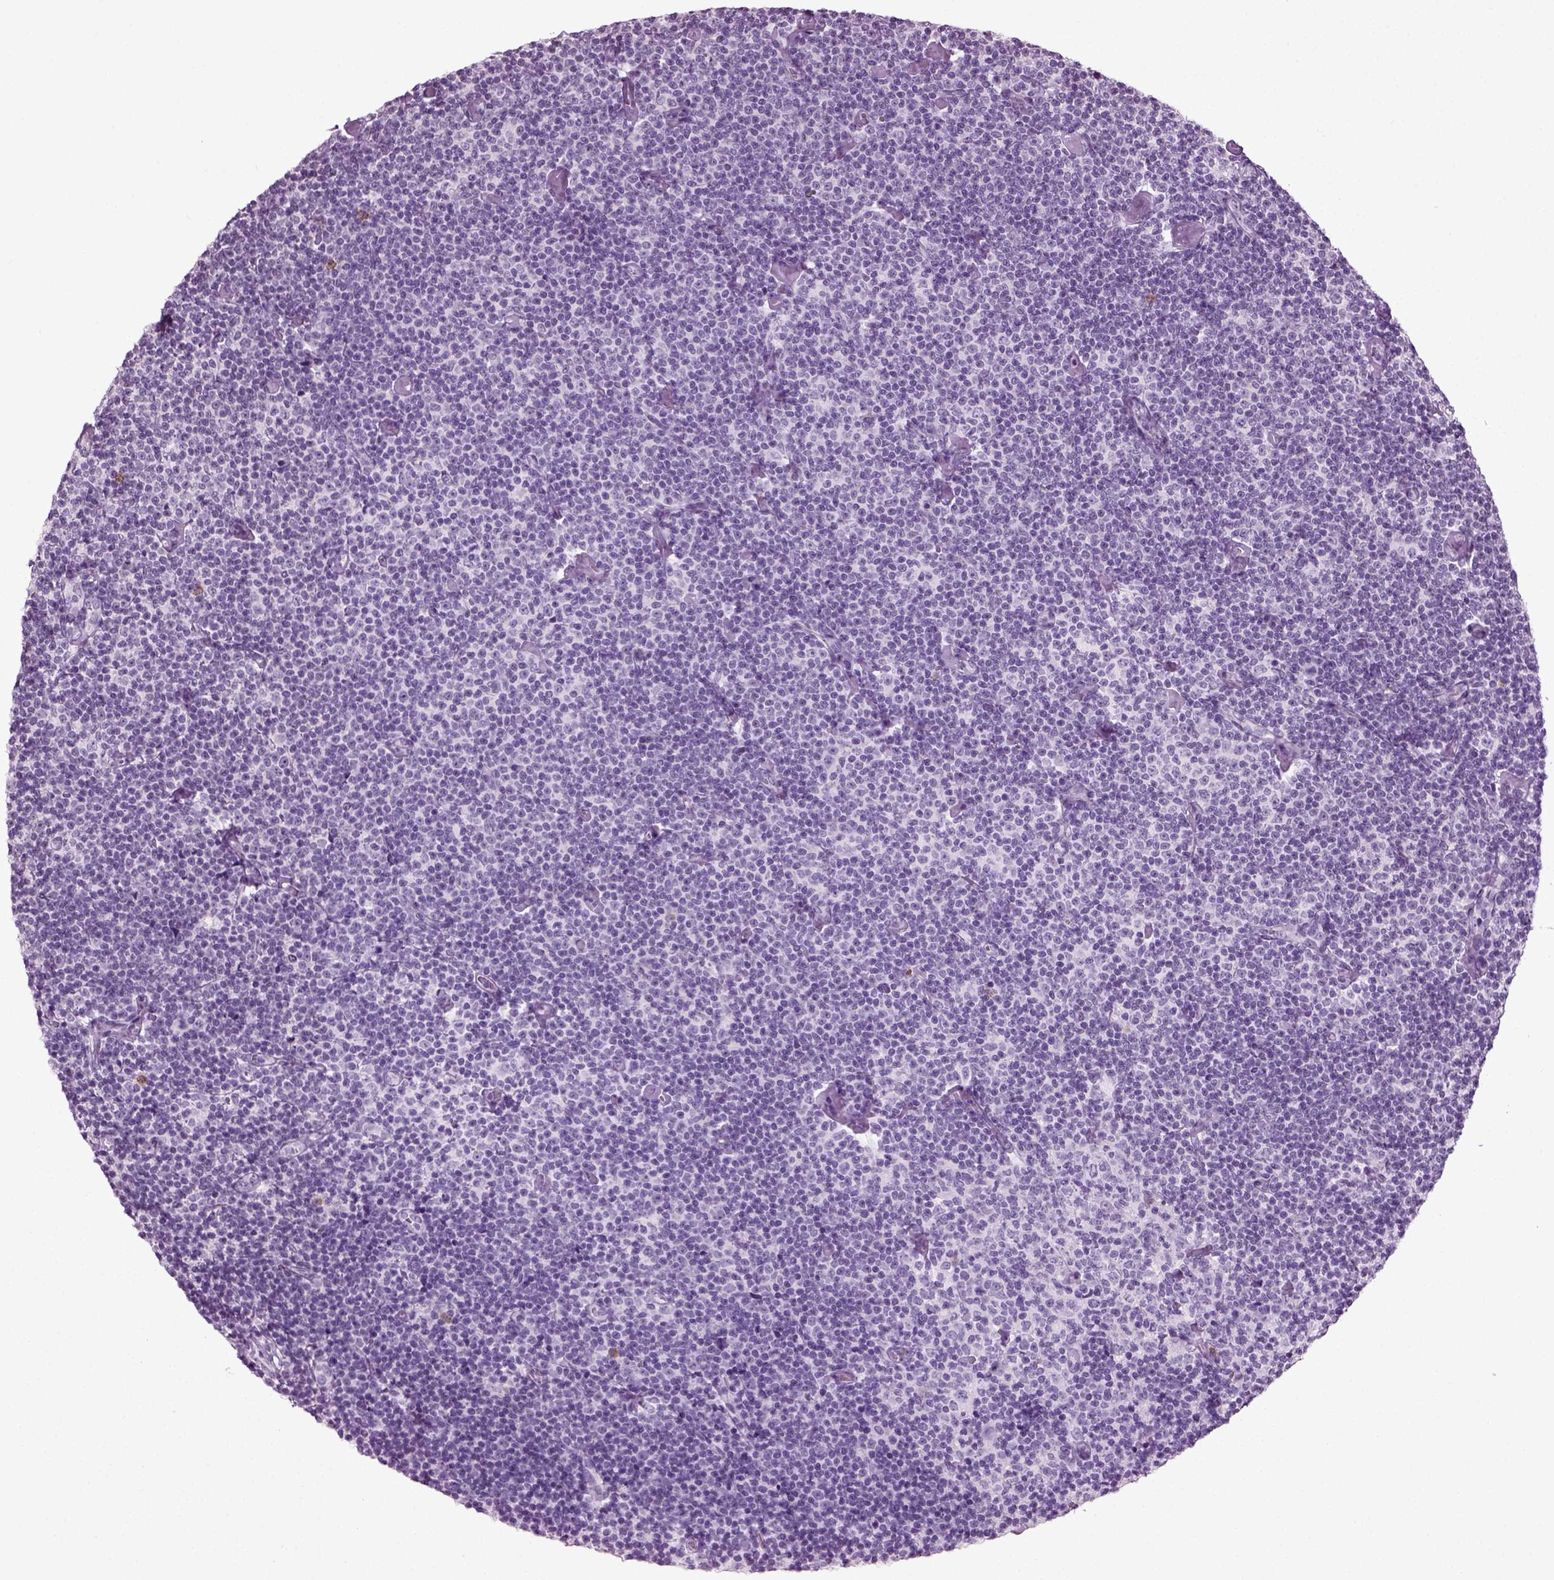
{"staining": {"intensity": "negative", "quantity": "none", "location": "none"}, "tissue": "lymphoma", "cell_type": "Tumor cells", "image_type": "cancer", "snomed": [{"axis": "morphology", "description": "Malignant lymphoma, non-Hodgkin's type, Low grade"}, {"axis": "topography", "description": "Lymph node"}], "caption": "Immunohistochemistry photomicrograph of neoplastic tissue: human malignant lymphoma, non-Hodgkin's type (low-grade) stained with DAB (3,3'-diaminobenzidine) demonstrates no significant protein staining in tumor cells.", "gene": "SLC26A8", "patient": {"sex": "male", "age": 81}}